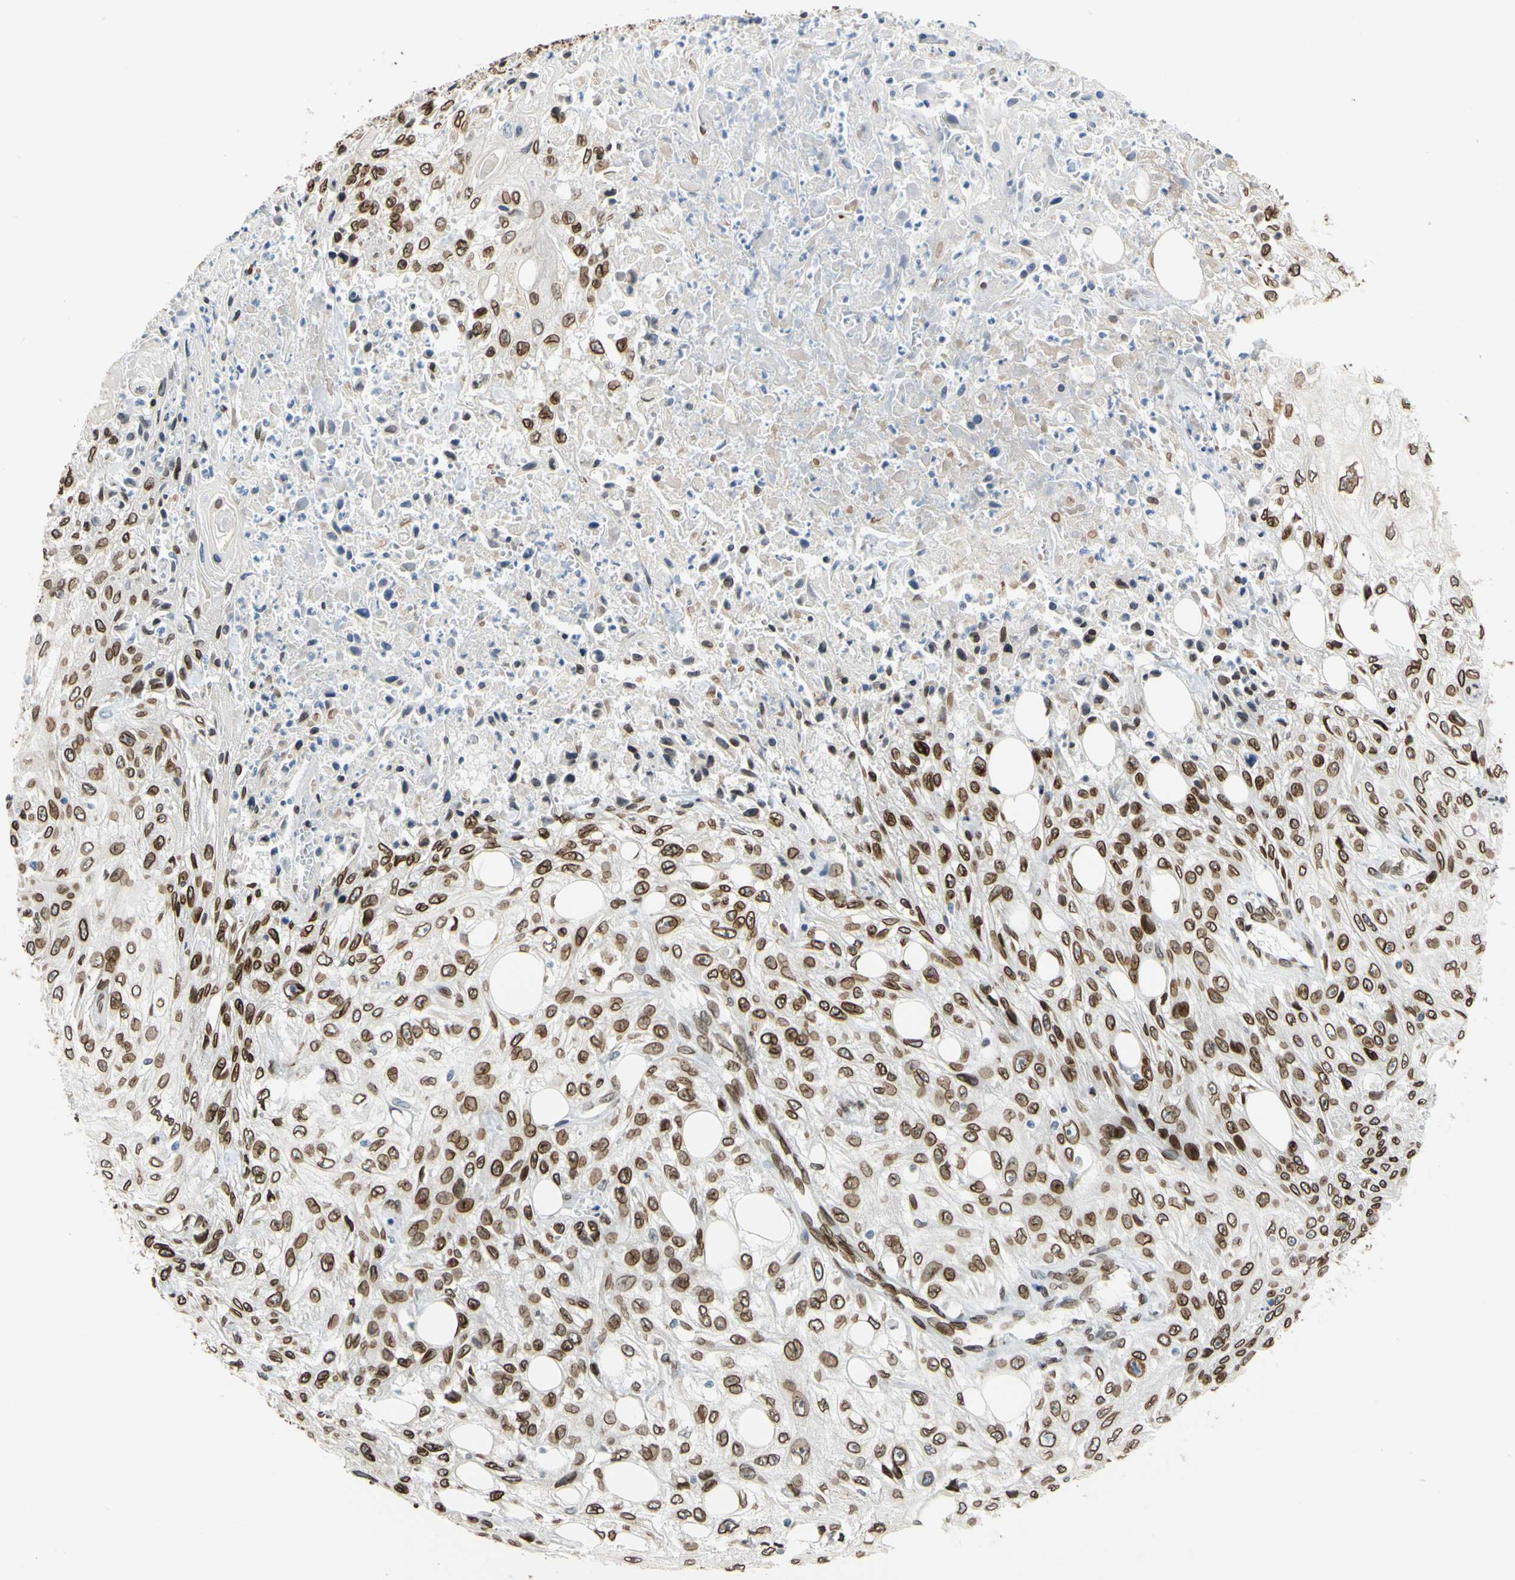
{"staining": {"intensity": "strong", "quantity": ">75%", "location": "cytoplasmic/membranous,nuclear"}, "tissue": "skin cancer", "cell_type": "Tumor cells", "image_type": "cancer", "snomed": [{"axis": "morphology", "description": "Squamous cell carcinoma, NOS"}, {"axis": "morphology", "description": "Squamous cell carcinoma, metastatic, NOS"}, {"axis": "topography", "description": "Skin"}, {"axis": "topography", "description": "Lymph node"}], "caption": "High-magnification brightfield microscopy of skin squamous cell carcinoma stained with DAB (brown) and counterstained with hematoxylin (blue). tumor cells exhibit strong cytoplasmic/membranous and nuclear positivity is appreciated in about>75% of cells. The protein of interest is stained brown, and the nuclei are stained in blue (DAB (3,3'-diaminobenzidine) IHC with brightfield microscopy, high magnification).", "gene": "SUN1", "patient": {"sex": "male", "age": 75}}